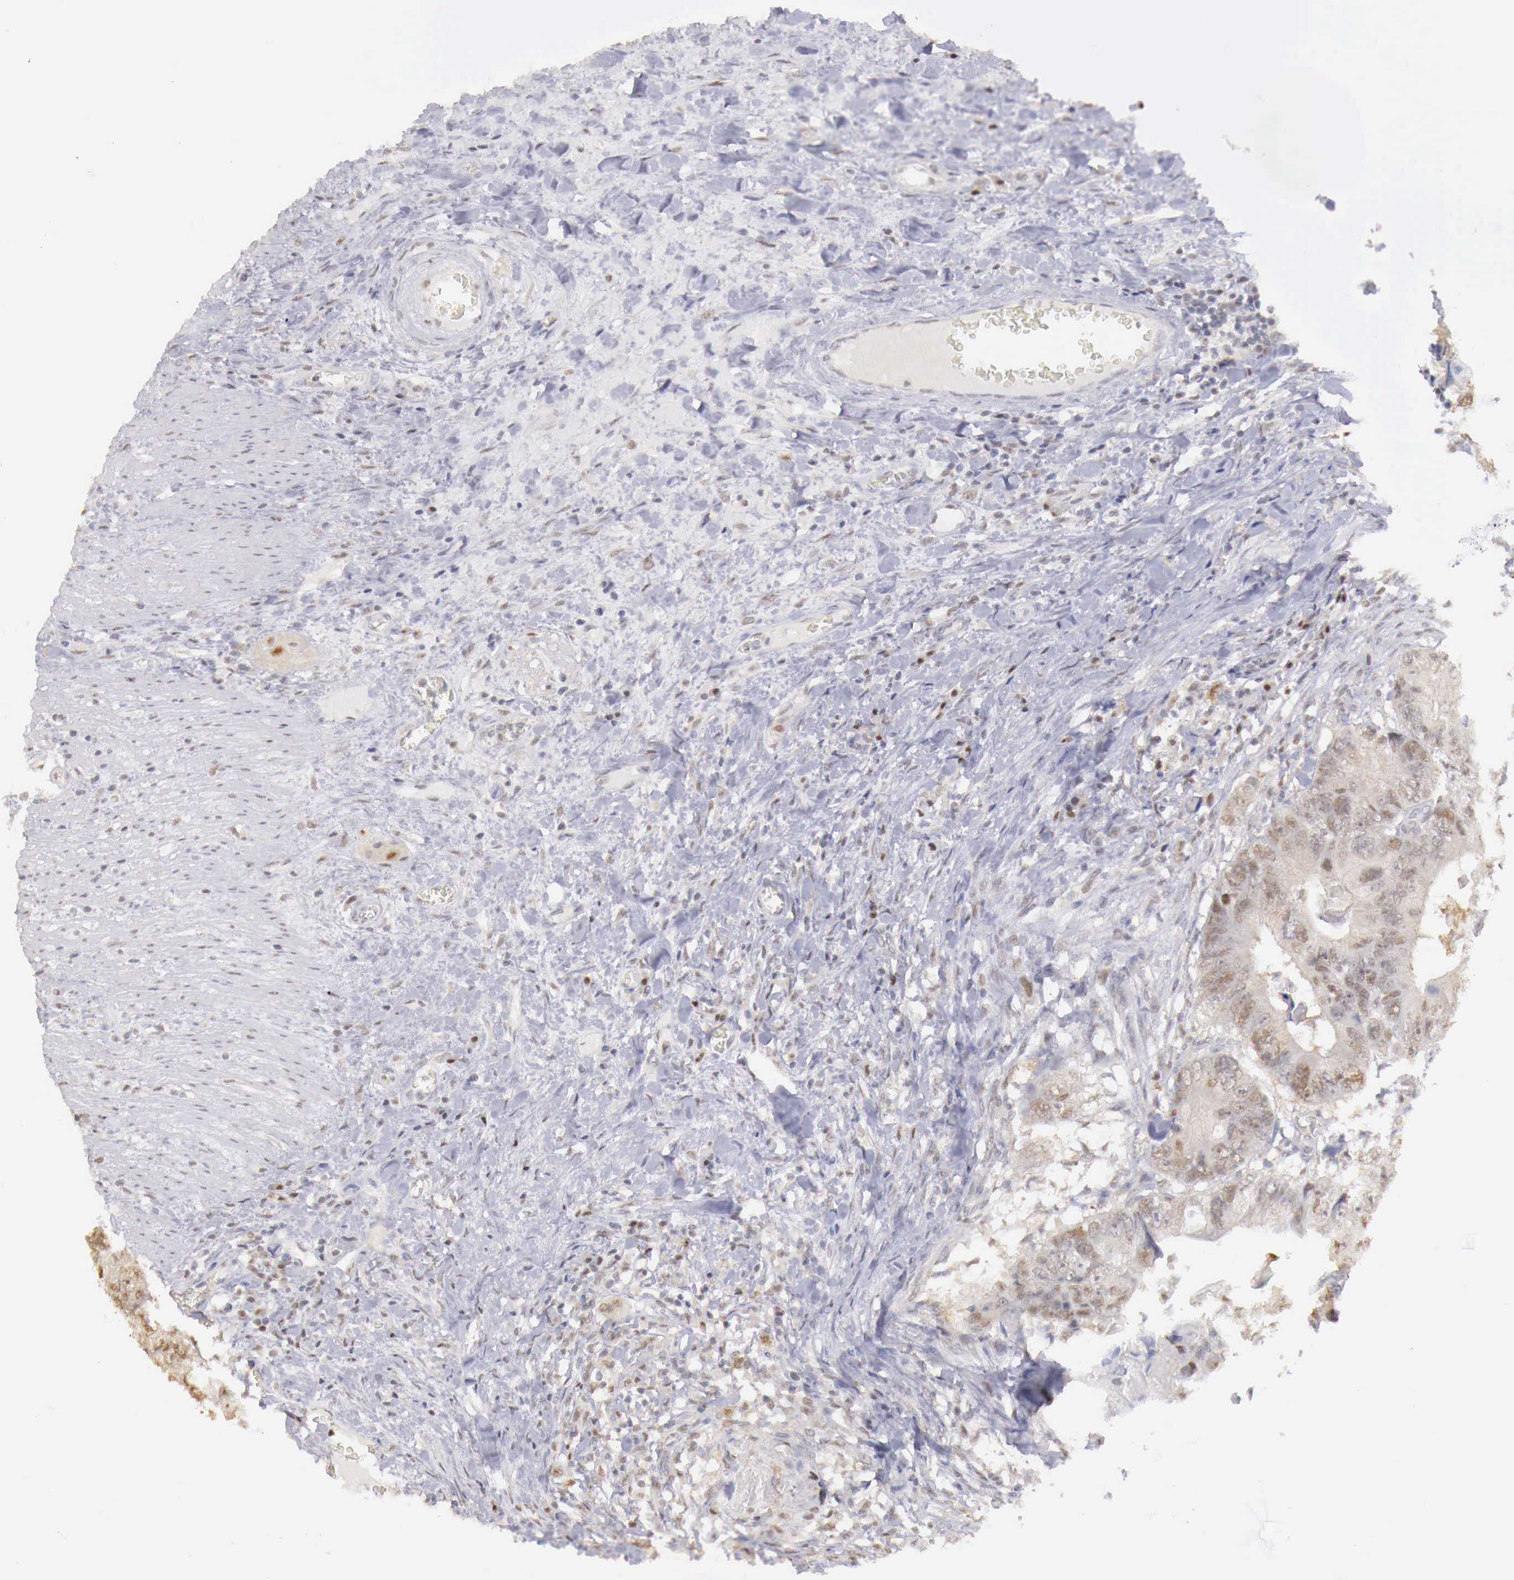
{"staining": {"intensity": "weak", "quantity": "25%-75%", "location": "nuclear"}, "tissue": "colorectal cancer", "cell_type": "Tumor cells", "image_type": "cancer", "snomed": [{"axis": "morphology", "description": "Adenocarcinoma, NOS"}, {"axis": "topography", "description": "Rectum"}], "caption": "Tumor cells show weak nuclear staining in approximately 25%-75% of cells in adenocarcinoma (colorectal).", "gene": "UBA1", "patient": {"sex": "female", "age": 82}}